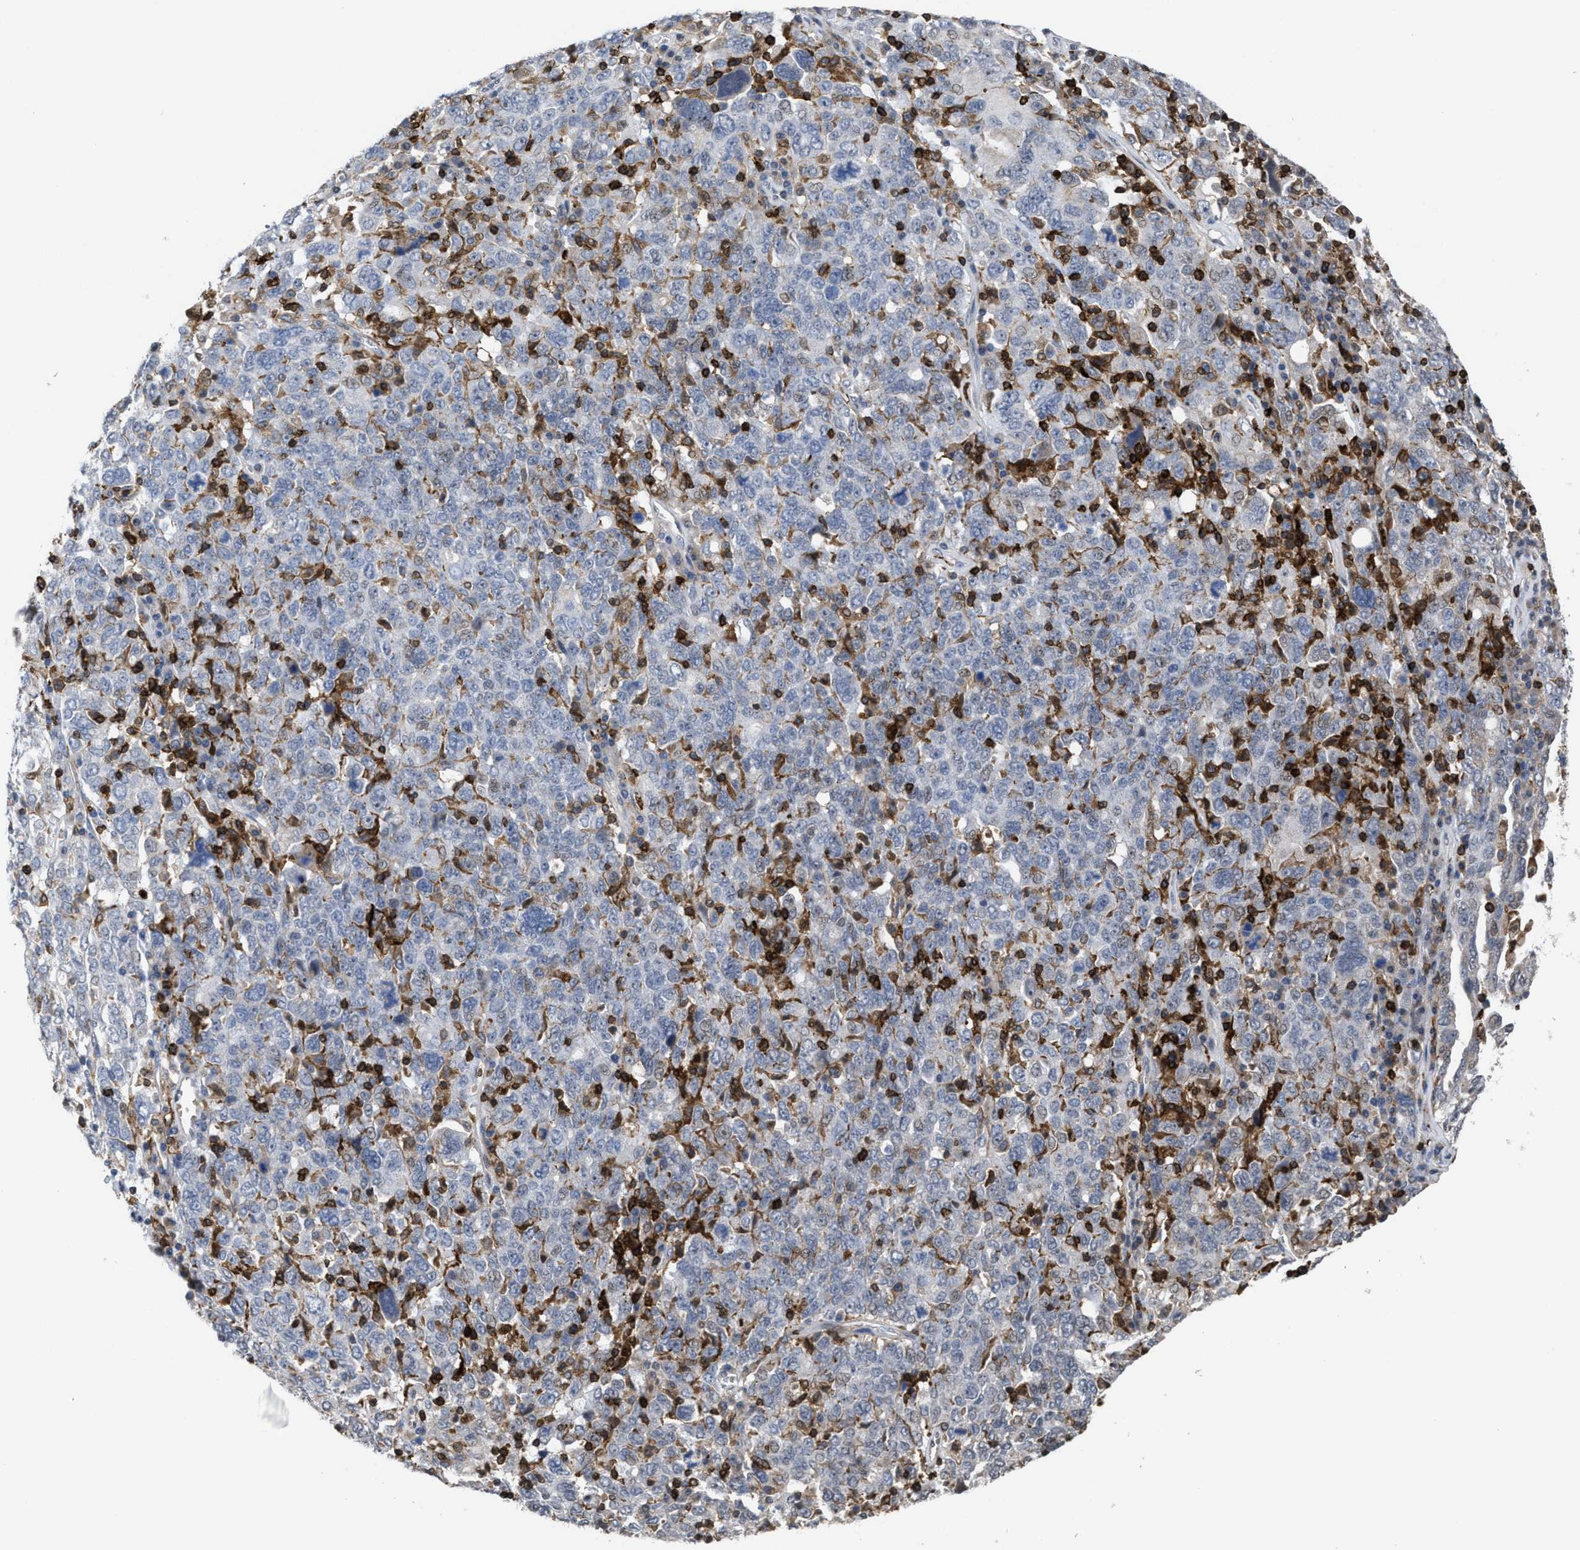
{"staining": {"intensity": "negative", "quantity": "none", "location": "none"}, "tissue": "ovarian cancer", "cell_type": "Tumor cells", "image_type": "cancer", "snomed": [{"axis": "morphology", "description": "Carcinoma, endometroid"}, {"axis": "topography", "description": "Ovary"}], "caption": "Ovarian cancer was stained to show a protein in brown. There is no significant expression in tumor cells.", "gene": "PTPRE", "patient": {"sex": "female", "age": 62}}